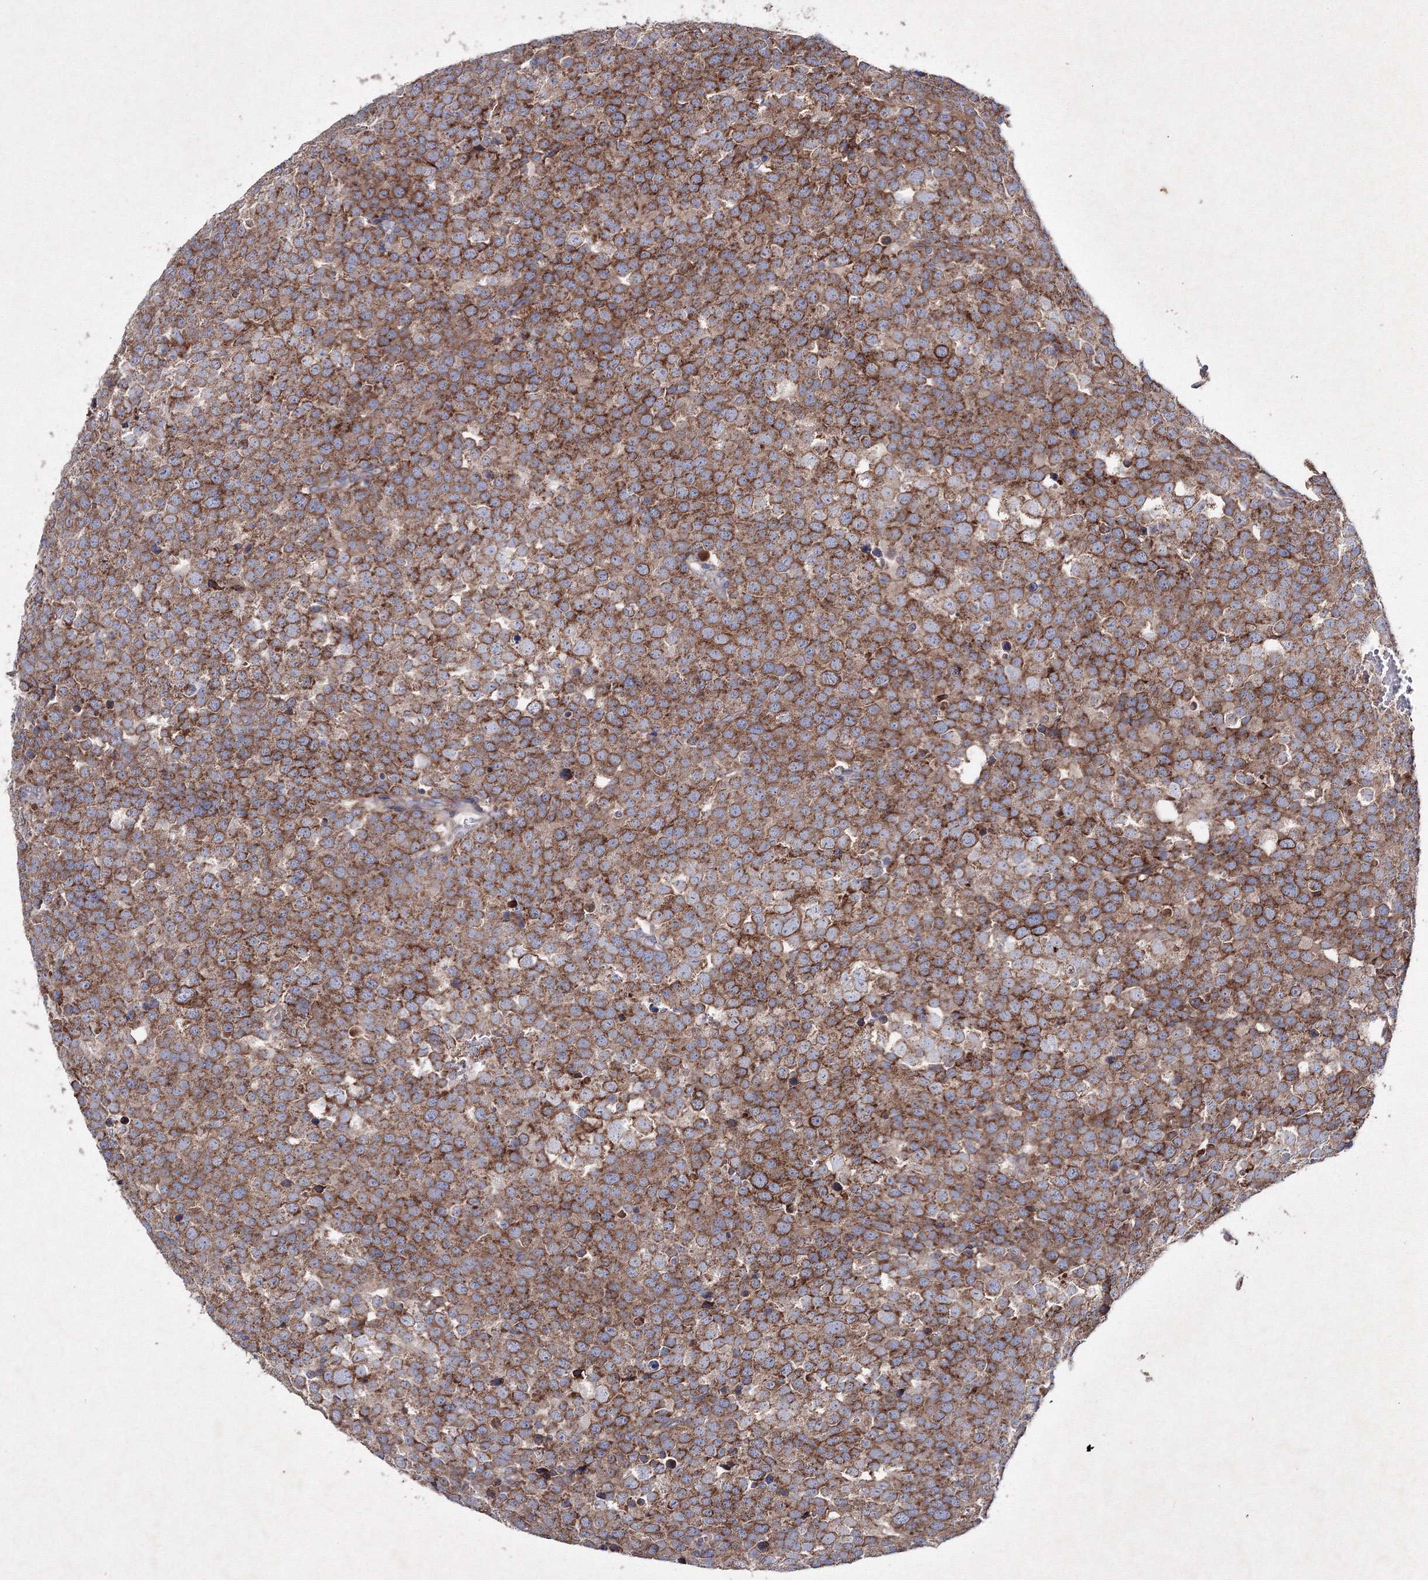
{"staining": {"intensity": "strong", "quantity": ">75%", "location": "cytoplasmic/membranous"}, "tissue": "testis cancer", "cell_type": "Tumor cells", "image_type": "cancer", "snomed": [{"axis": "morphology", "description": "Seminoma, NOS"}, {"axis": "topography", "description": "Testis"}], "caption": "Immunohistochemistry photomicrograph of testis cancer stained for a protein (brown), which reveals high levels of strong cytoplasmic/membranous positivity in about >75% of tumor cells.", "gene": "GFM1", "patient": {"sex": "male", "age": 71}}